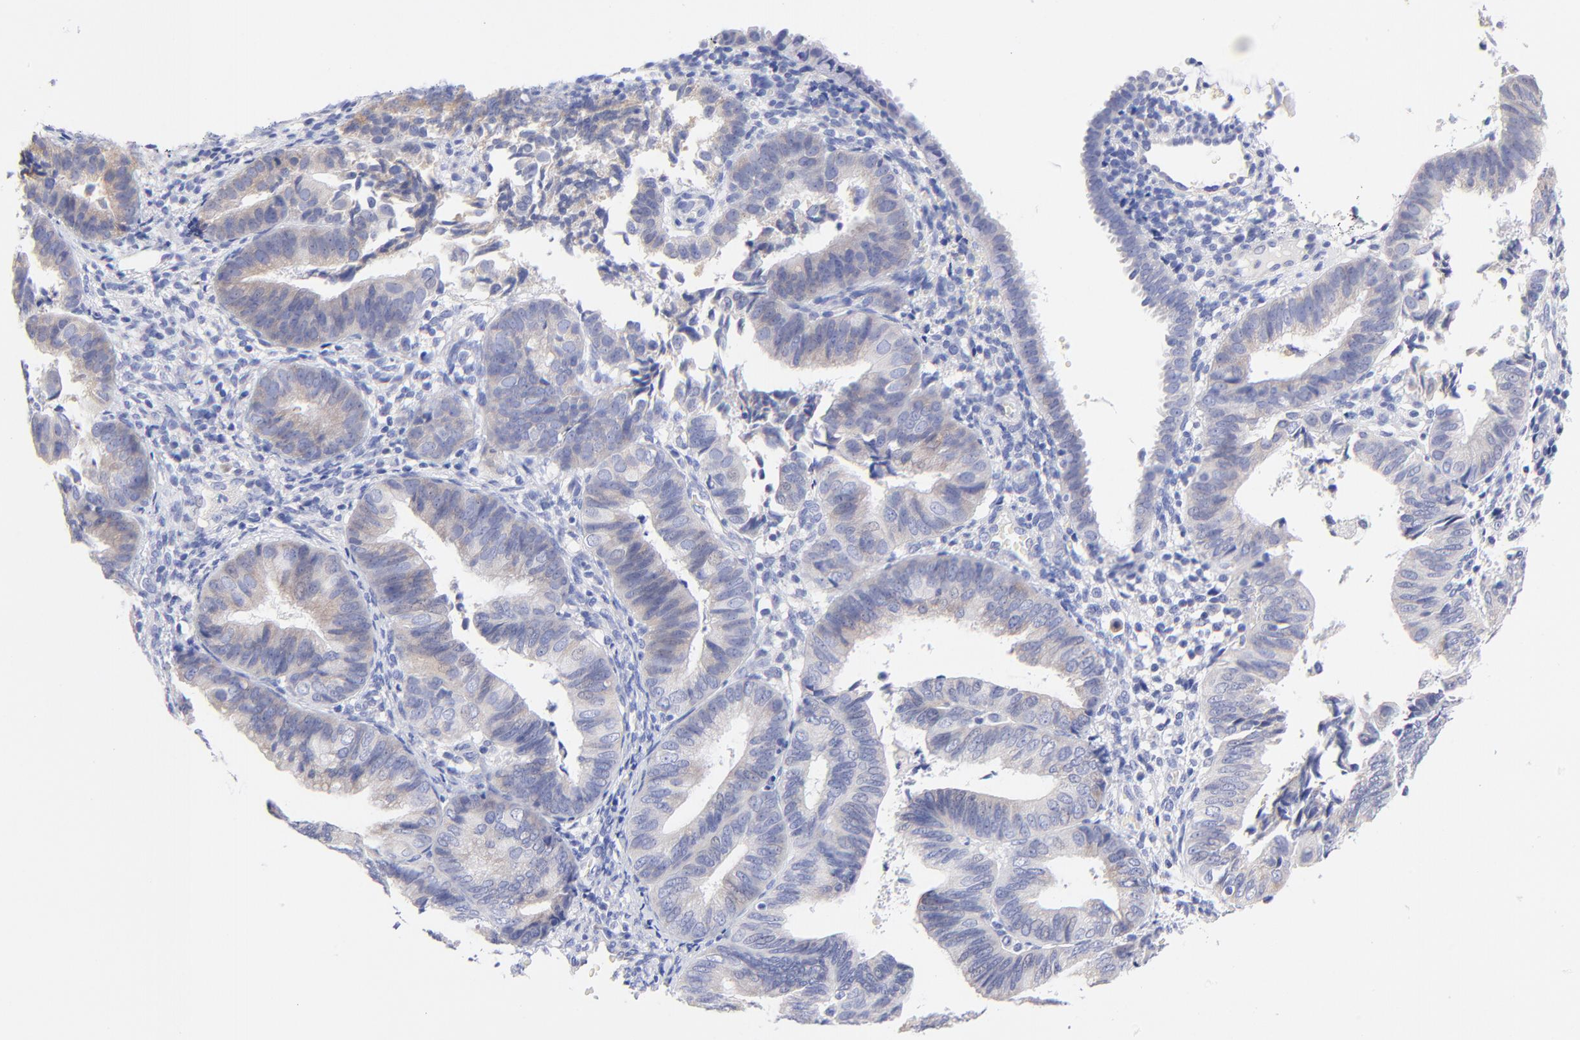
{"staining": {"intensity": "weak", "quantity": "25%-75%", "location": "cytoplasmic/membranous"}, "tissue": "endometrial cancer", "cell_type": "Tumor cells", "image_type": "cancer", "snomed": [{"axis": "morphology", "description": "Adenocarcinoma, NOS"}, {"axis": "topography", "description": "Endometrium"}], "caption": "Immunohistochemistry of endometrial adenocarcinoma reveals low levels of weak cytoplasmic/membranous staining in about 25%-75% of tumor cells. (Brightfield microscopy of DAB IHC at high magnification).", "gene": "EBP", "patient": {"sex": "female", "age": 63}}